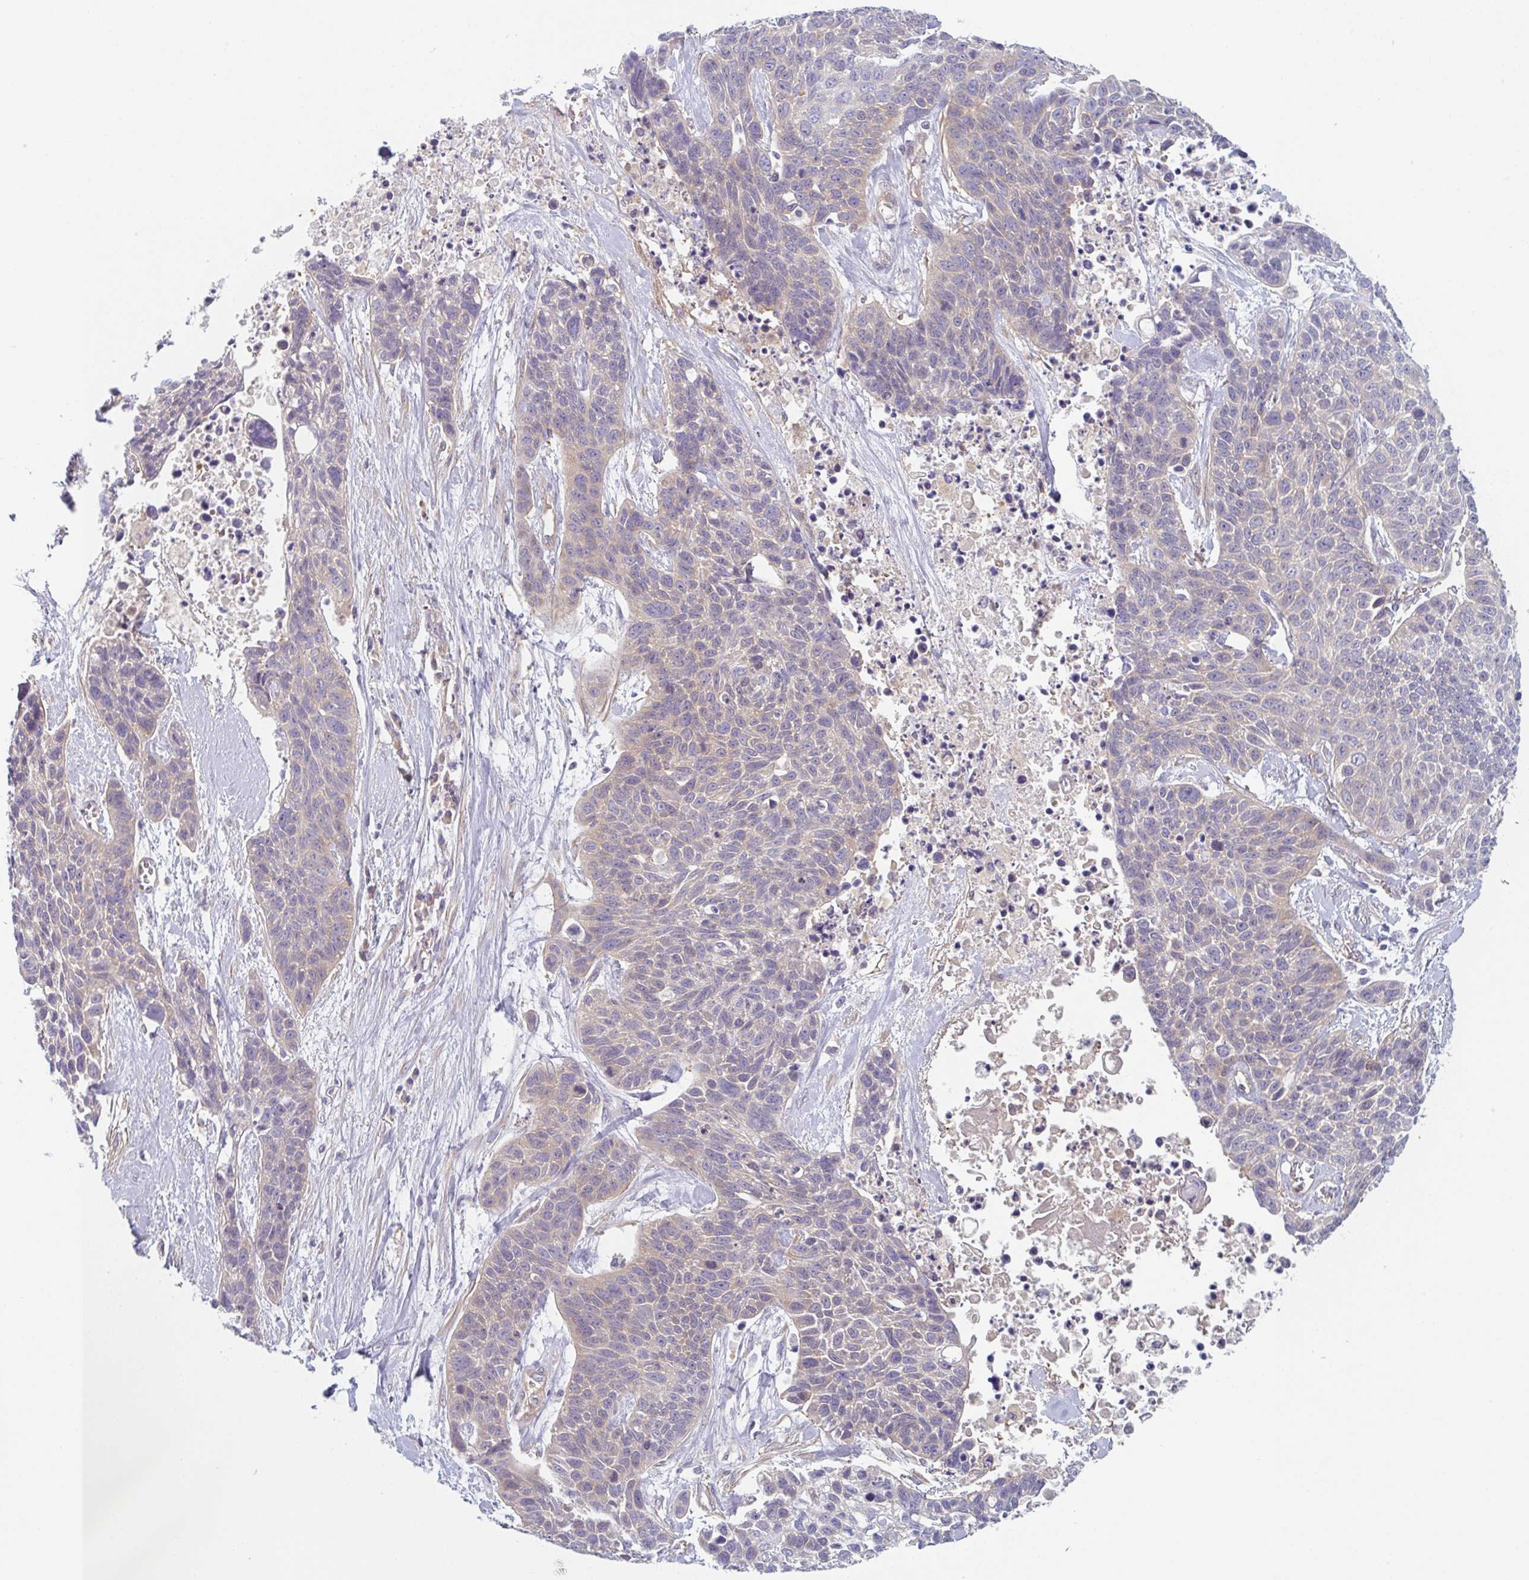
{"staining": {"intensity": "weak", "quantity": "<25%", "location": "cytoplasmic/membranous"}, "tissue": "lung cancer", "cell_type": "Tumor cells", "image_type": "cancer", "snomed": [{"axis": "morphology", "description": "Squamous cell carcinoma, NOS"}, {"axis": "topography", "description": "Lung"}], "caption": "A photomicrograph of lung cancer stained for a protein exhibits no brown staining in tumor cells. The staining is performed using DAB brown chromogen with nuclei counter-stained in using hematoxylin.", "gene": "AMPD2", "patient": {"sex": "male", "age": 62}}